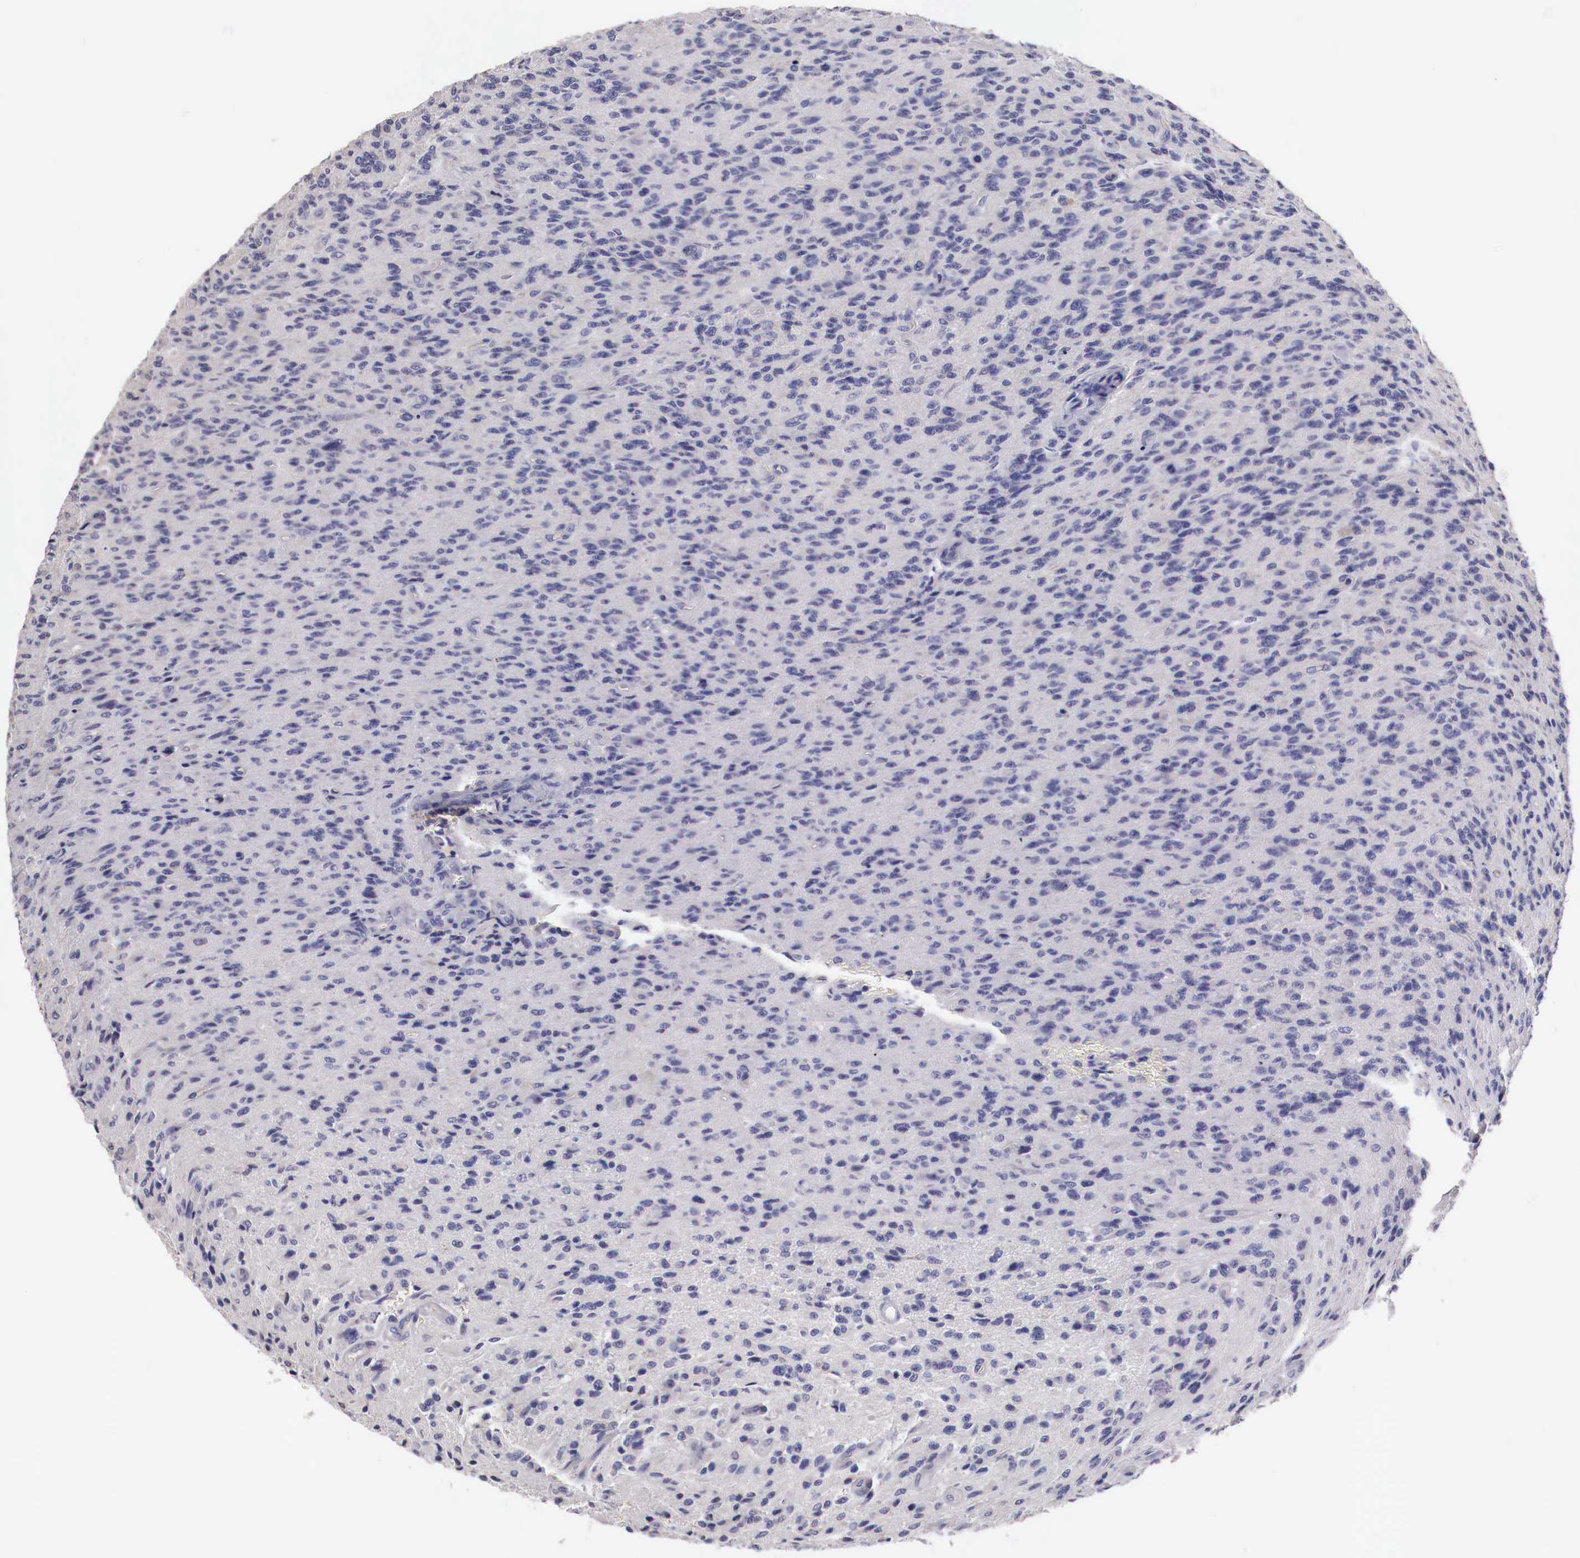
{"staining": {"intensity": "negative", "quantity": "none", "location": "none"}, "tissue": "glioma", "cell_type": "Tumor cells", "image_type": "cancer", "snomed": [{"axis": "morphology", "description": "Glioma, malignant, High grade"}, {"axis": "topography", "description": "Brain"}], "caption": "IHC of malignant high-grade glioma exhibits no staining in tumor cells.", "gene": "PITPNA", "patient": {"sex": "male", "age": 36}}